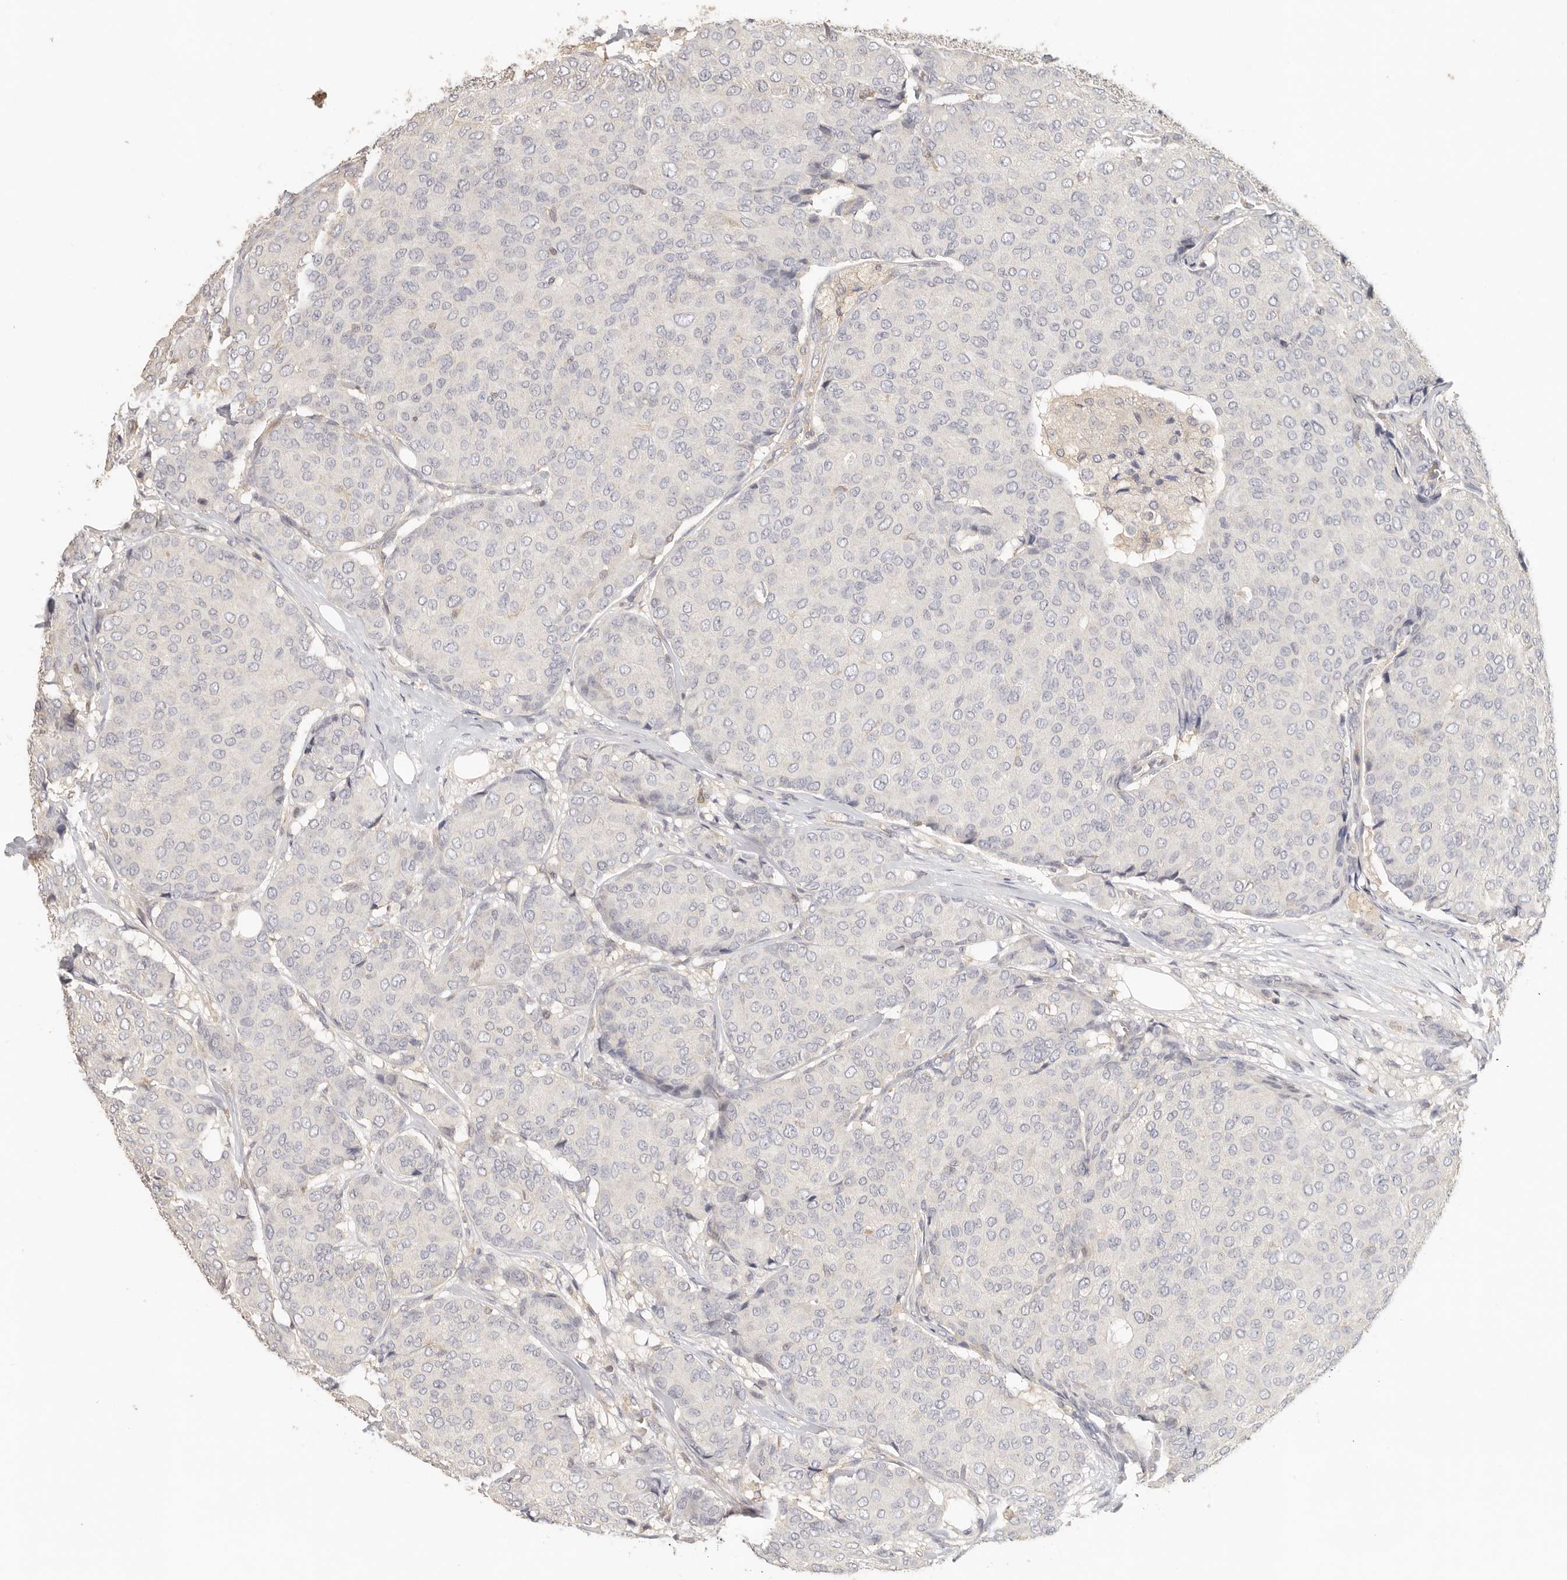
{"staining": {"intensity": "negative", "quantity": "none", "location": "none"}, "tissue": "breast cancer", "cell_type": "Tumor cells", "image_type": "cancer", "snomed": [{"axis": "morphology", "description": "Duct carcinoma"}, {"axis": "topography", "description": "Breast"}], "caption": "IHC photomicrograph of breast cancer stained for a protein (brown), which demonstrates no expression in tumor cells.", "gene": "CSK", "patient": {"sex": "female", "age": 75}}